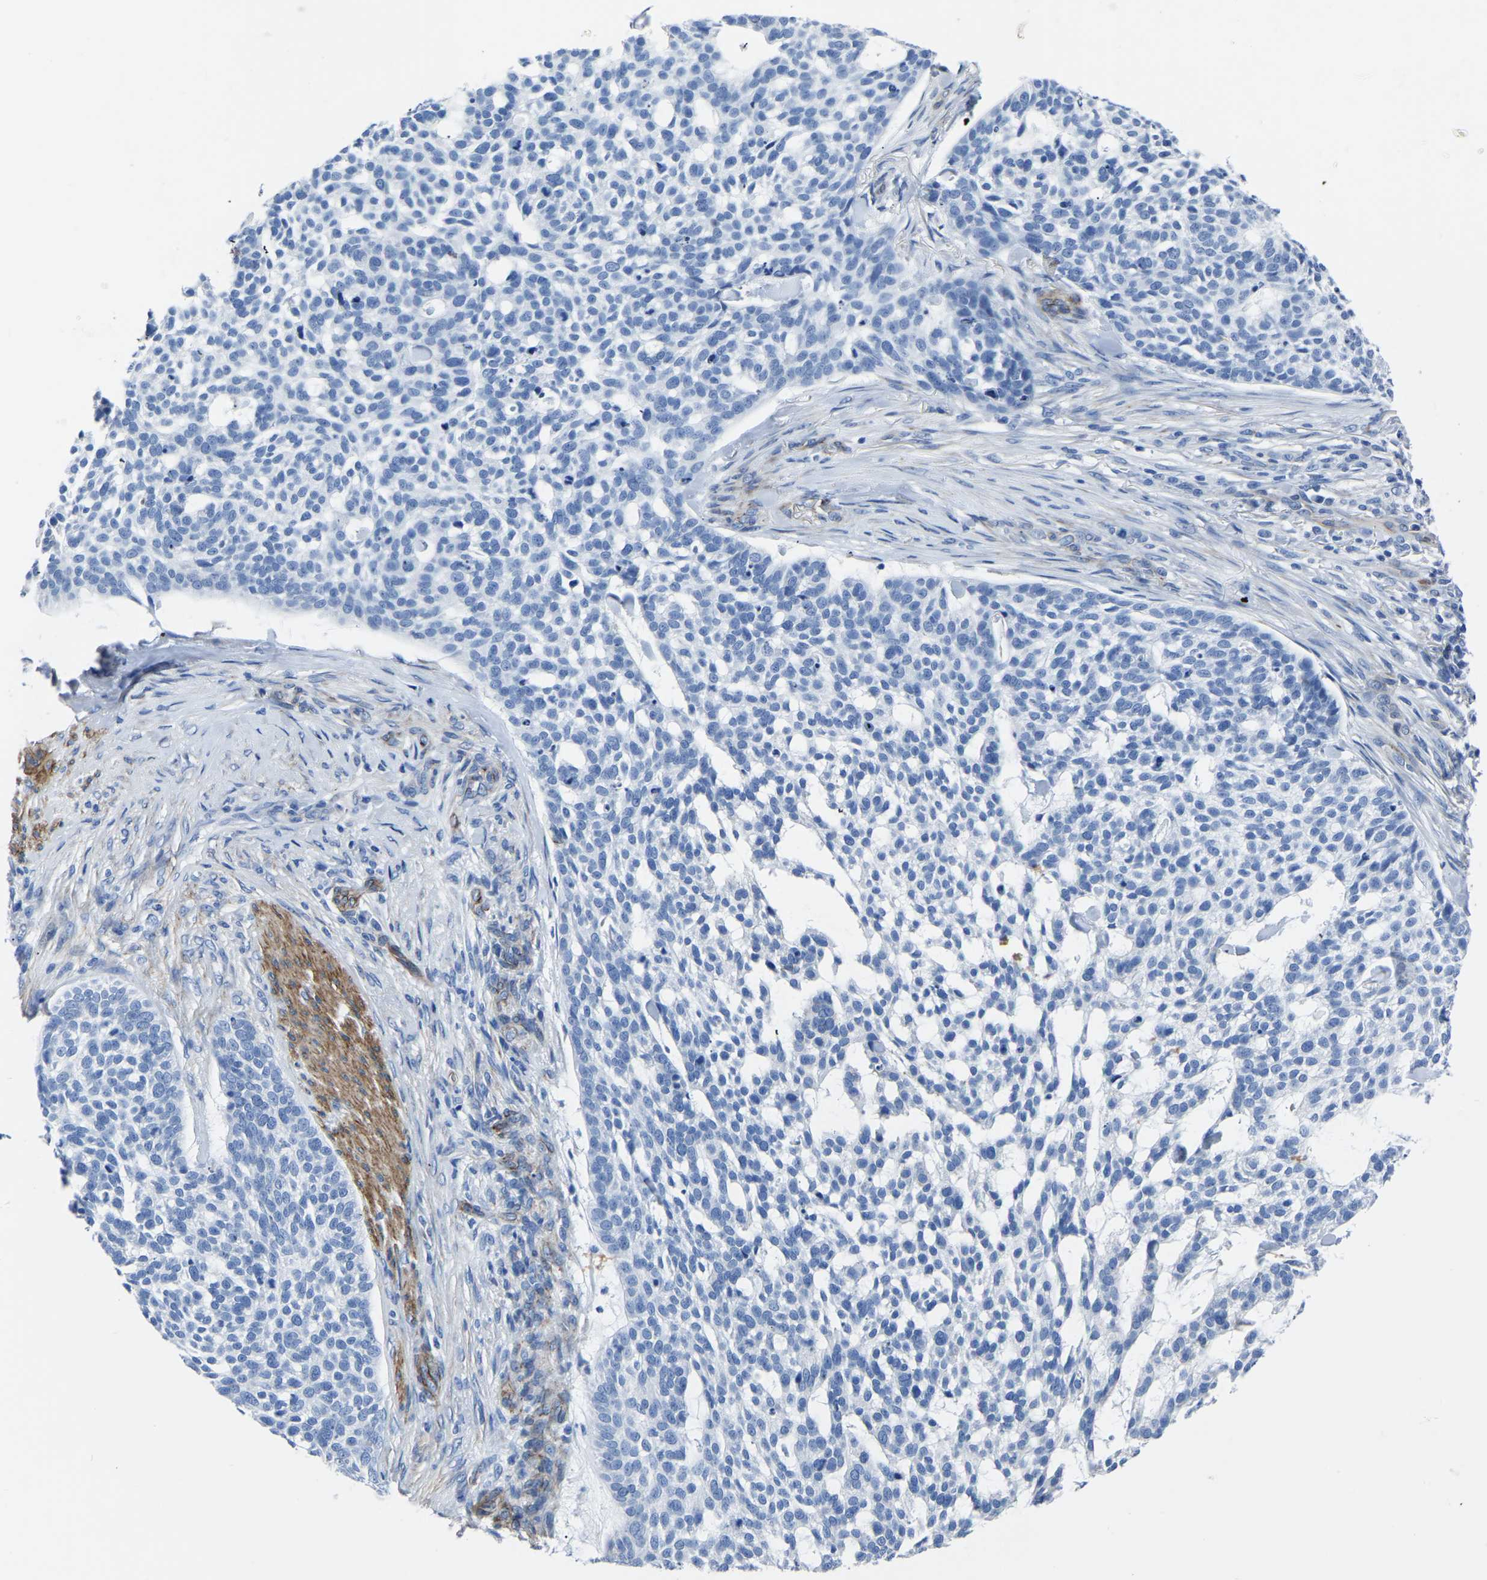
{"staining": {"intensity": "negative", "quantity": "none", "location": "none"}, "tissue": "skin cancer", "cell_type": "Tumor cells", "image_type": "cancer", "snomed": [{"axis": "morphology", "description": "Basal cell carcinoma"}, {"axis": "topography", "description": "Skin"}], "caption": "Tumor cells are negative for brown protein staining in skin cancer.", "gene": "SLC45A3", "patient": {"sex": "female", "age": 64}}